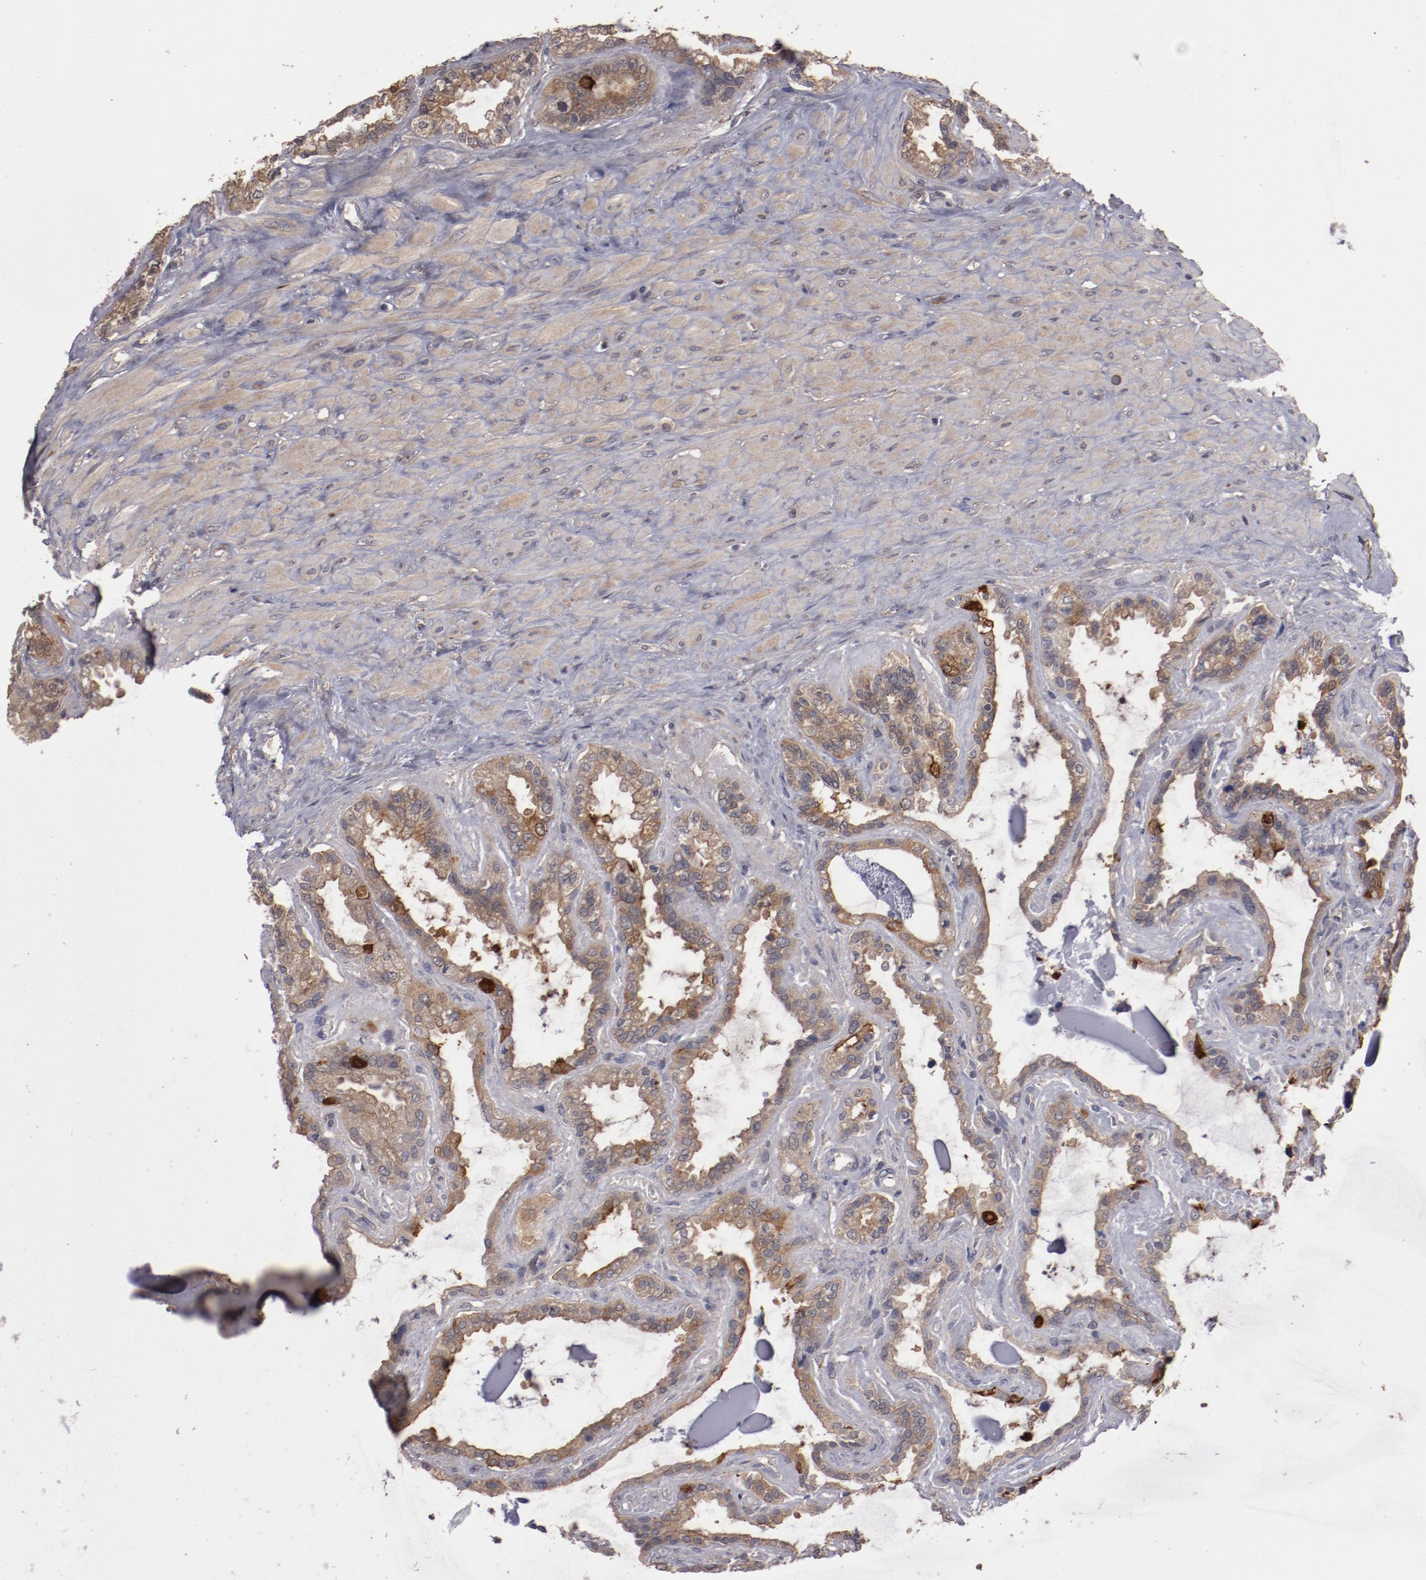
{"staining": {"intensity": "strong", "quantity": ">75%", "location": "cytoplasmic/membranous"}, "tissue": "seminal vesicle", "cell_type": "Glandular cells", "image_type": "normal", "snomed": [{"axis": "morphology", "description": "Normal tissue, NOS"}, {"axis": "morphology", "description": "Inflammation, NOS"}, {"axis": "topography", "description": "Urinary bladder"}, {"axis": "topography", "description": "Prostate"}, {"axis": "topography", "description": "Seminal veicle"}], "caption": "High-magnification brightfield microscopy of unremarkable seminal vesicle stained with DAB (3,3'-diaminobenzidine) (brown) and counterstained with hematoxylin (blue). glandular cells exhibit strong cytoplasmic/membranous expression is identified in about>75% of cells. Nuclei are stained in blue.", "gene": "LRRC75B", "patient": {"sex": "male", "age": 82}}